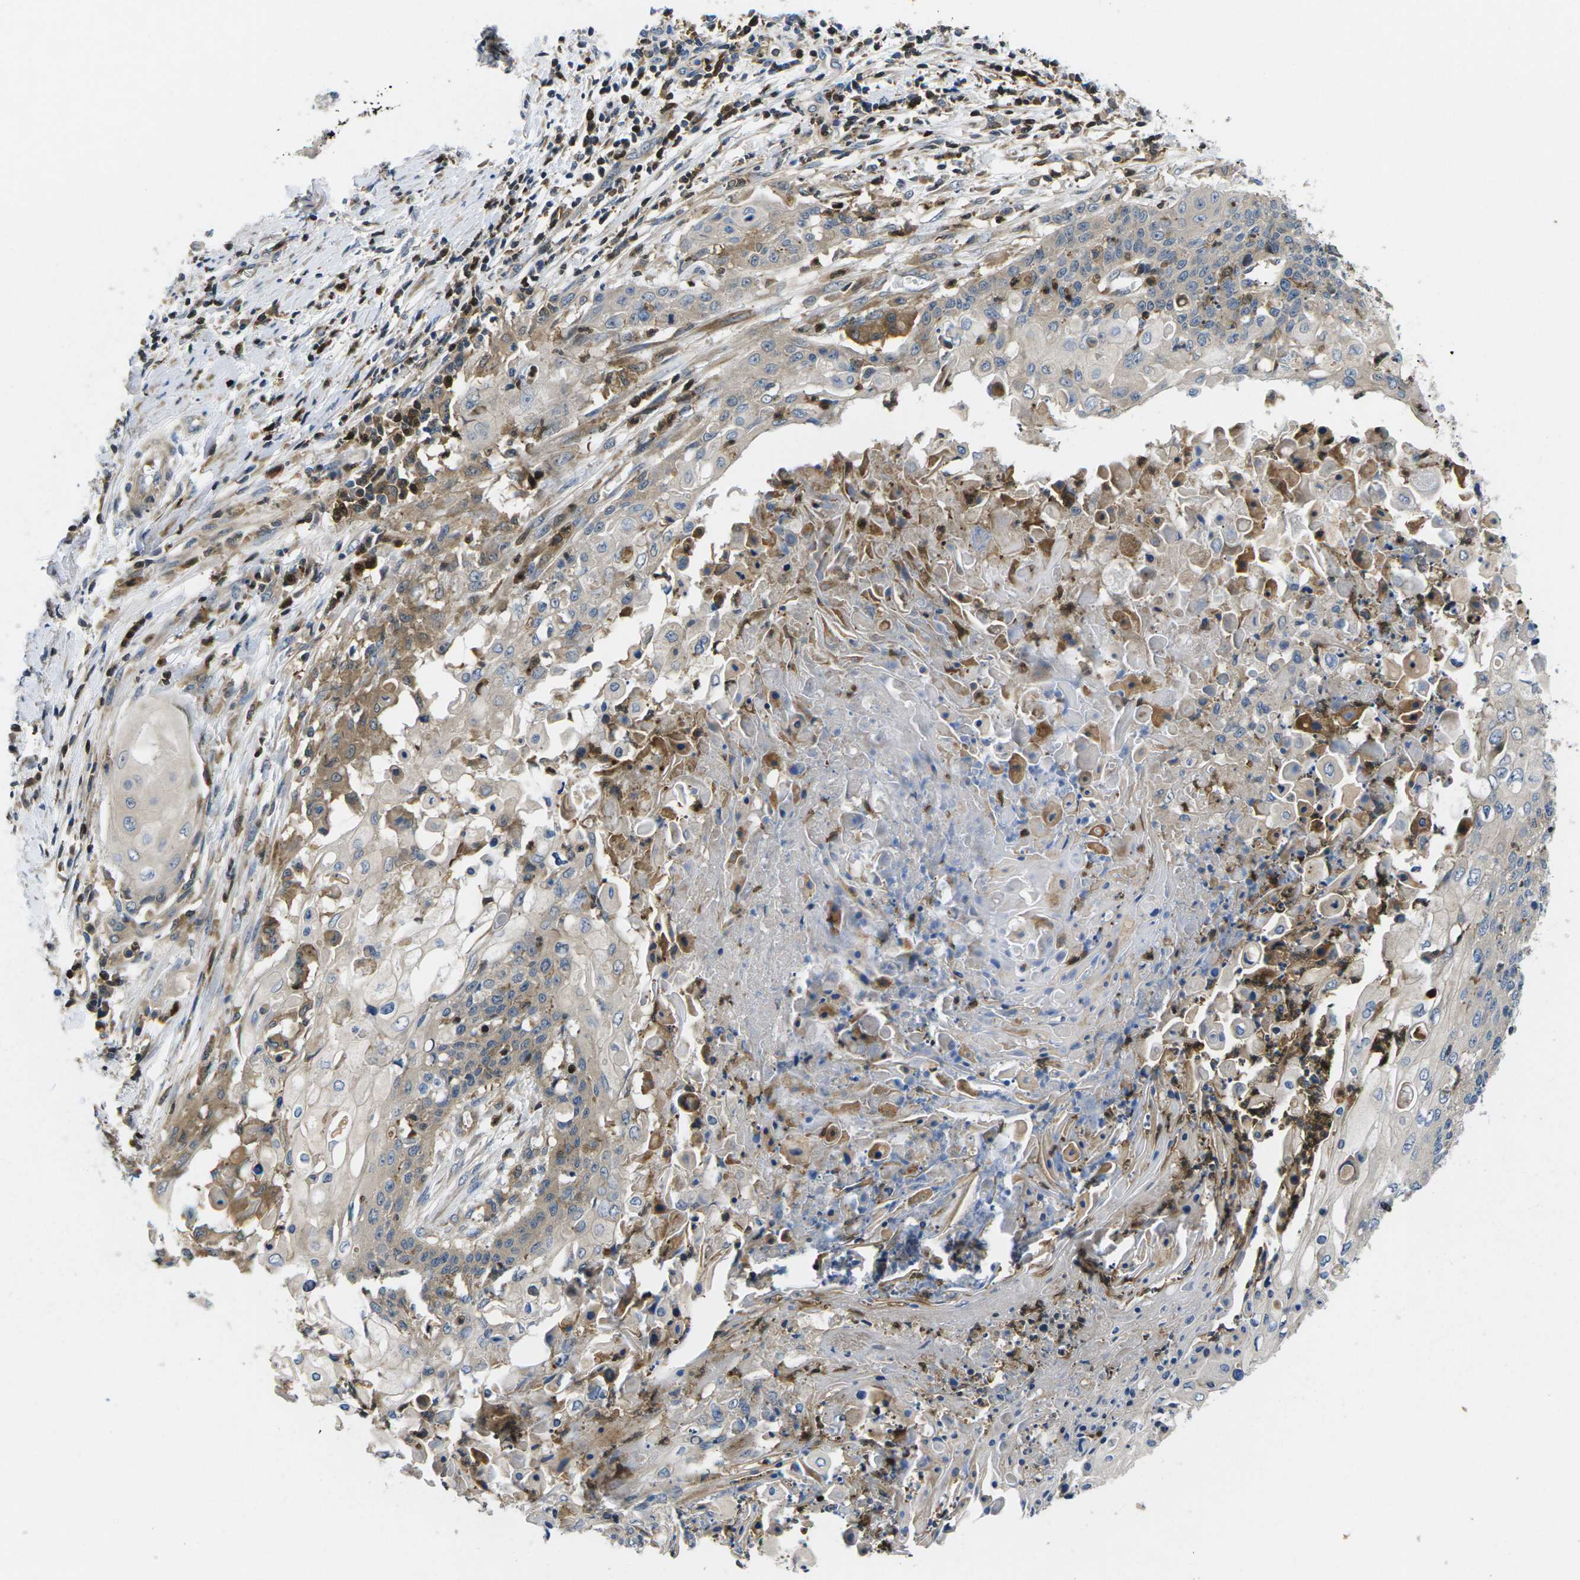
{"staining": {"intensity": "weak", "quantity": ">75%", "location": "cytoplasmic/membranous"}, "tissue": "cervical cancer", "cell_type": "Tumor cells", "image_type": "cancer", "snomed": [{"axis": "morphology", "description": "Squamous cell carcinoma, NOS"}, {"axis": "topography", "description": "Cervix"}], "caption": "A low amount of weak cytoplasmic/membranous expression is appreciated in approximately >75% of tumor cells in squamous cell carcinoma (cervical) tissue.", "gene": "PLCE1", "patient": {"sex": "female", "age": 39}}